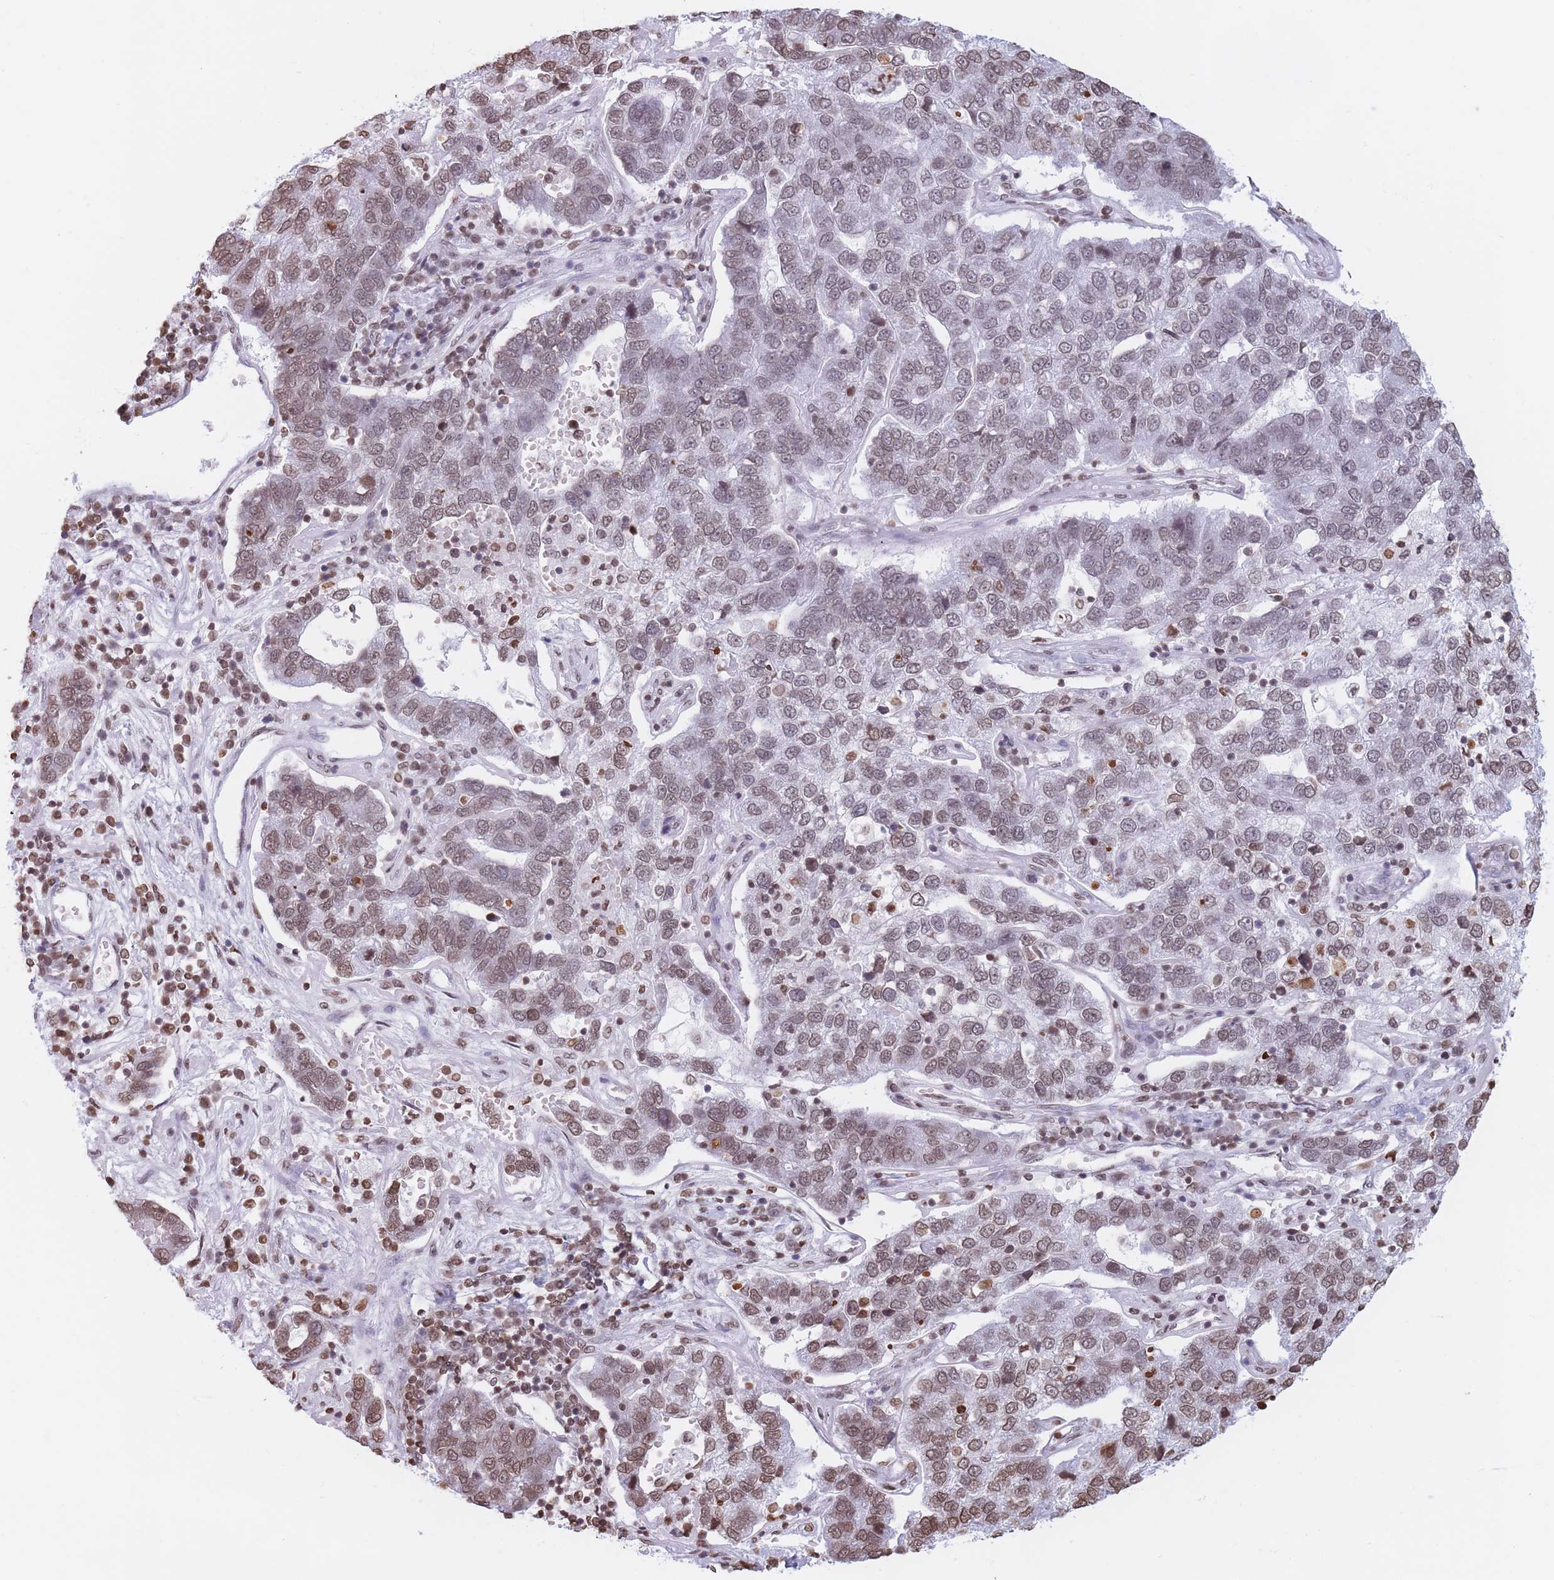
{"staining": {"intensity": "moderate", "quantity": ">75%", "location": "nuclear"}, "tissue": "pancreatic cancer", "cell_type": "Tumor cells", "image_type": "cancer", "snomed": [{"axis": "morphology", "description": "Adenocarcinoma, NOS"}, {"axis": "topography", "description": "Pancreas"}], "caption": "Brown immunohistochemical staining in human adenocarcinoma (pancreatic) exhibits moderate nuclear expression in approximately >75% of tumor cells.", "gene": "RYK", "patient": {"sex": "female", "age": 61}}